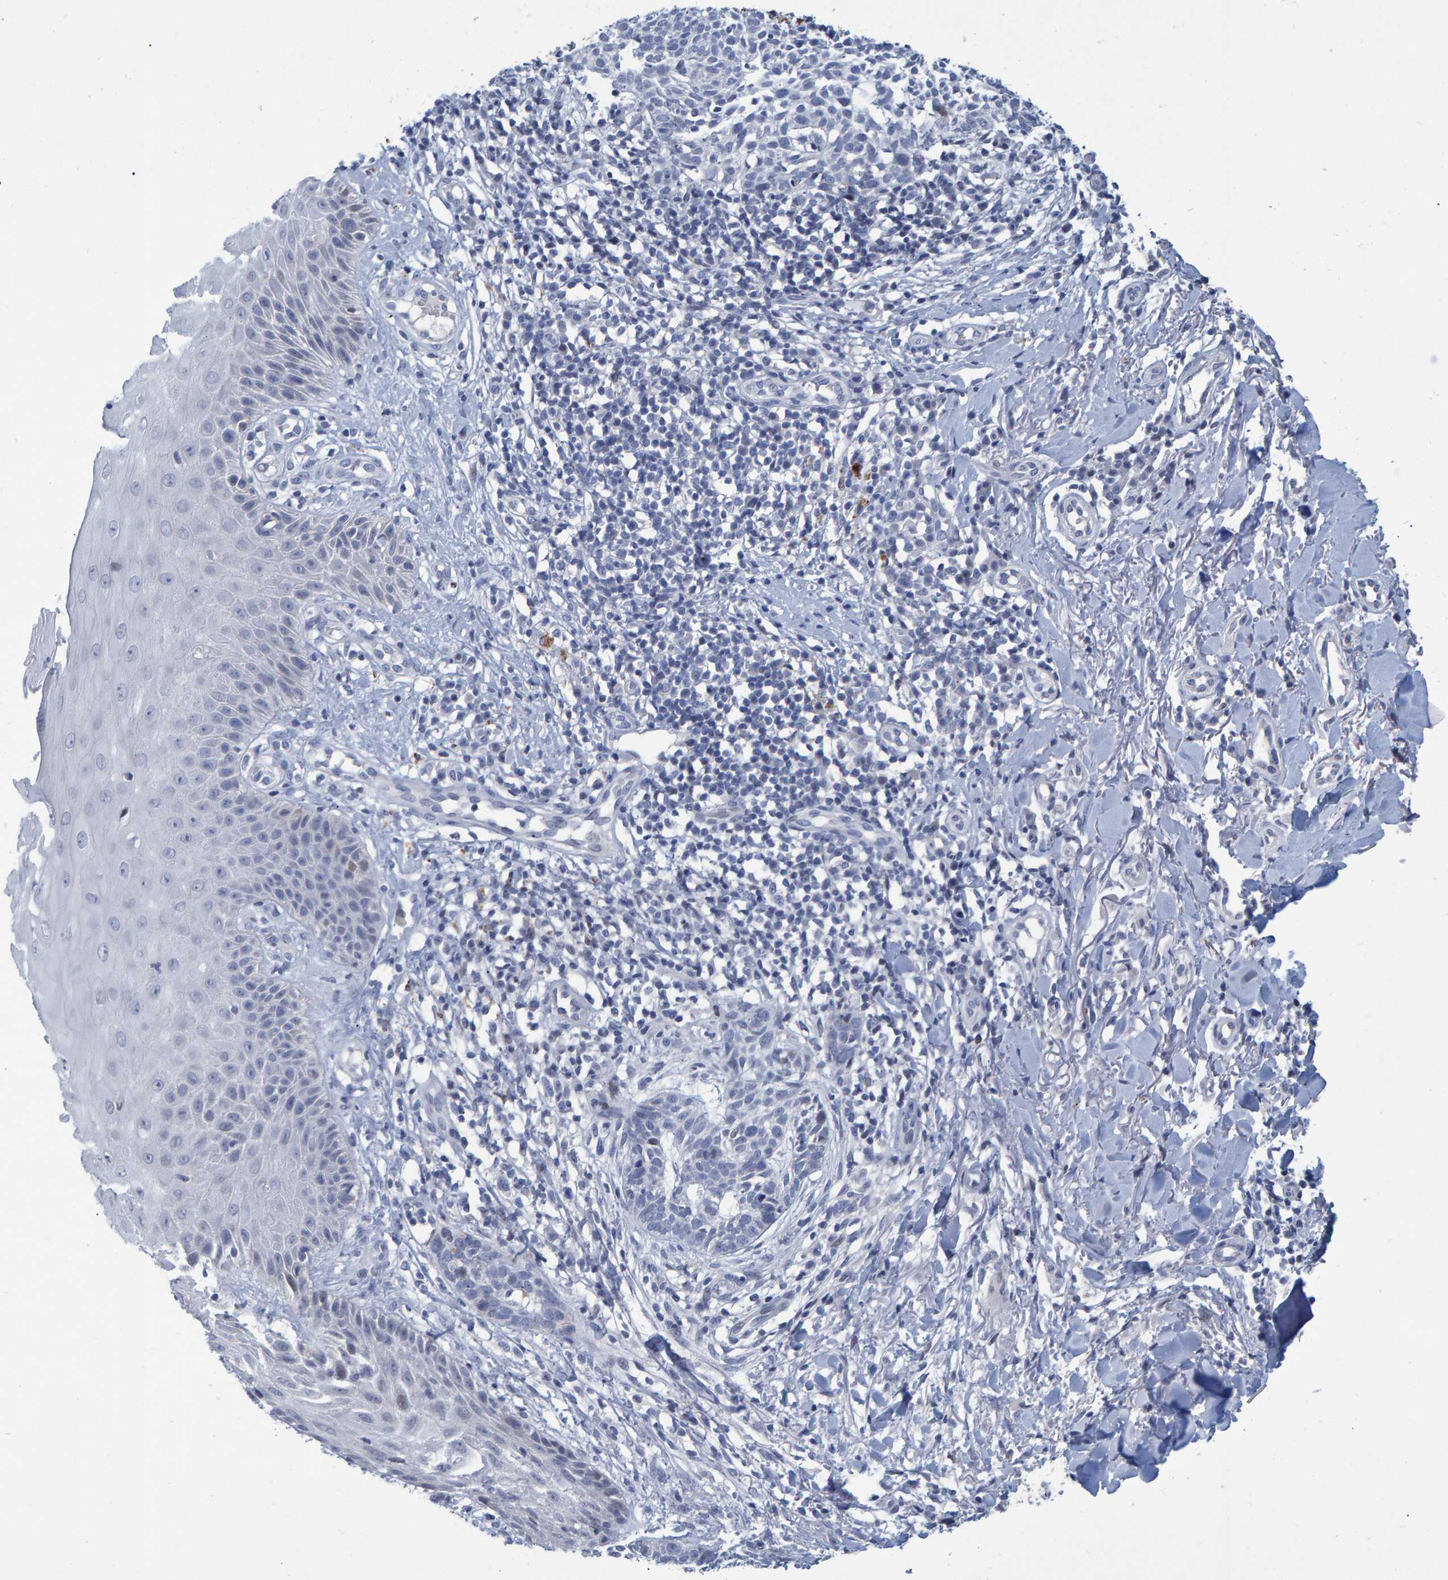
{"staining": {"intensity": "negative", "quantity": "none", "location": "none"}, "tissue": "skin cancer", "cell_type": "Tumor cells", "image_type": "cancer", "snomed": [{"axis": "morphology", "description": "Normal tissue, NOS"}, {"axis": "morphology", "description": "Basal cell carcinoma"}, {"axis": "topography", "description": "Skin"}], "caption": "A high-resolution image shows IHC staining of skin cancer, which shows no significant staining in tumor cells.", "gene": "PROCA1", "patient": {"sex": "male", "age": 67}}